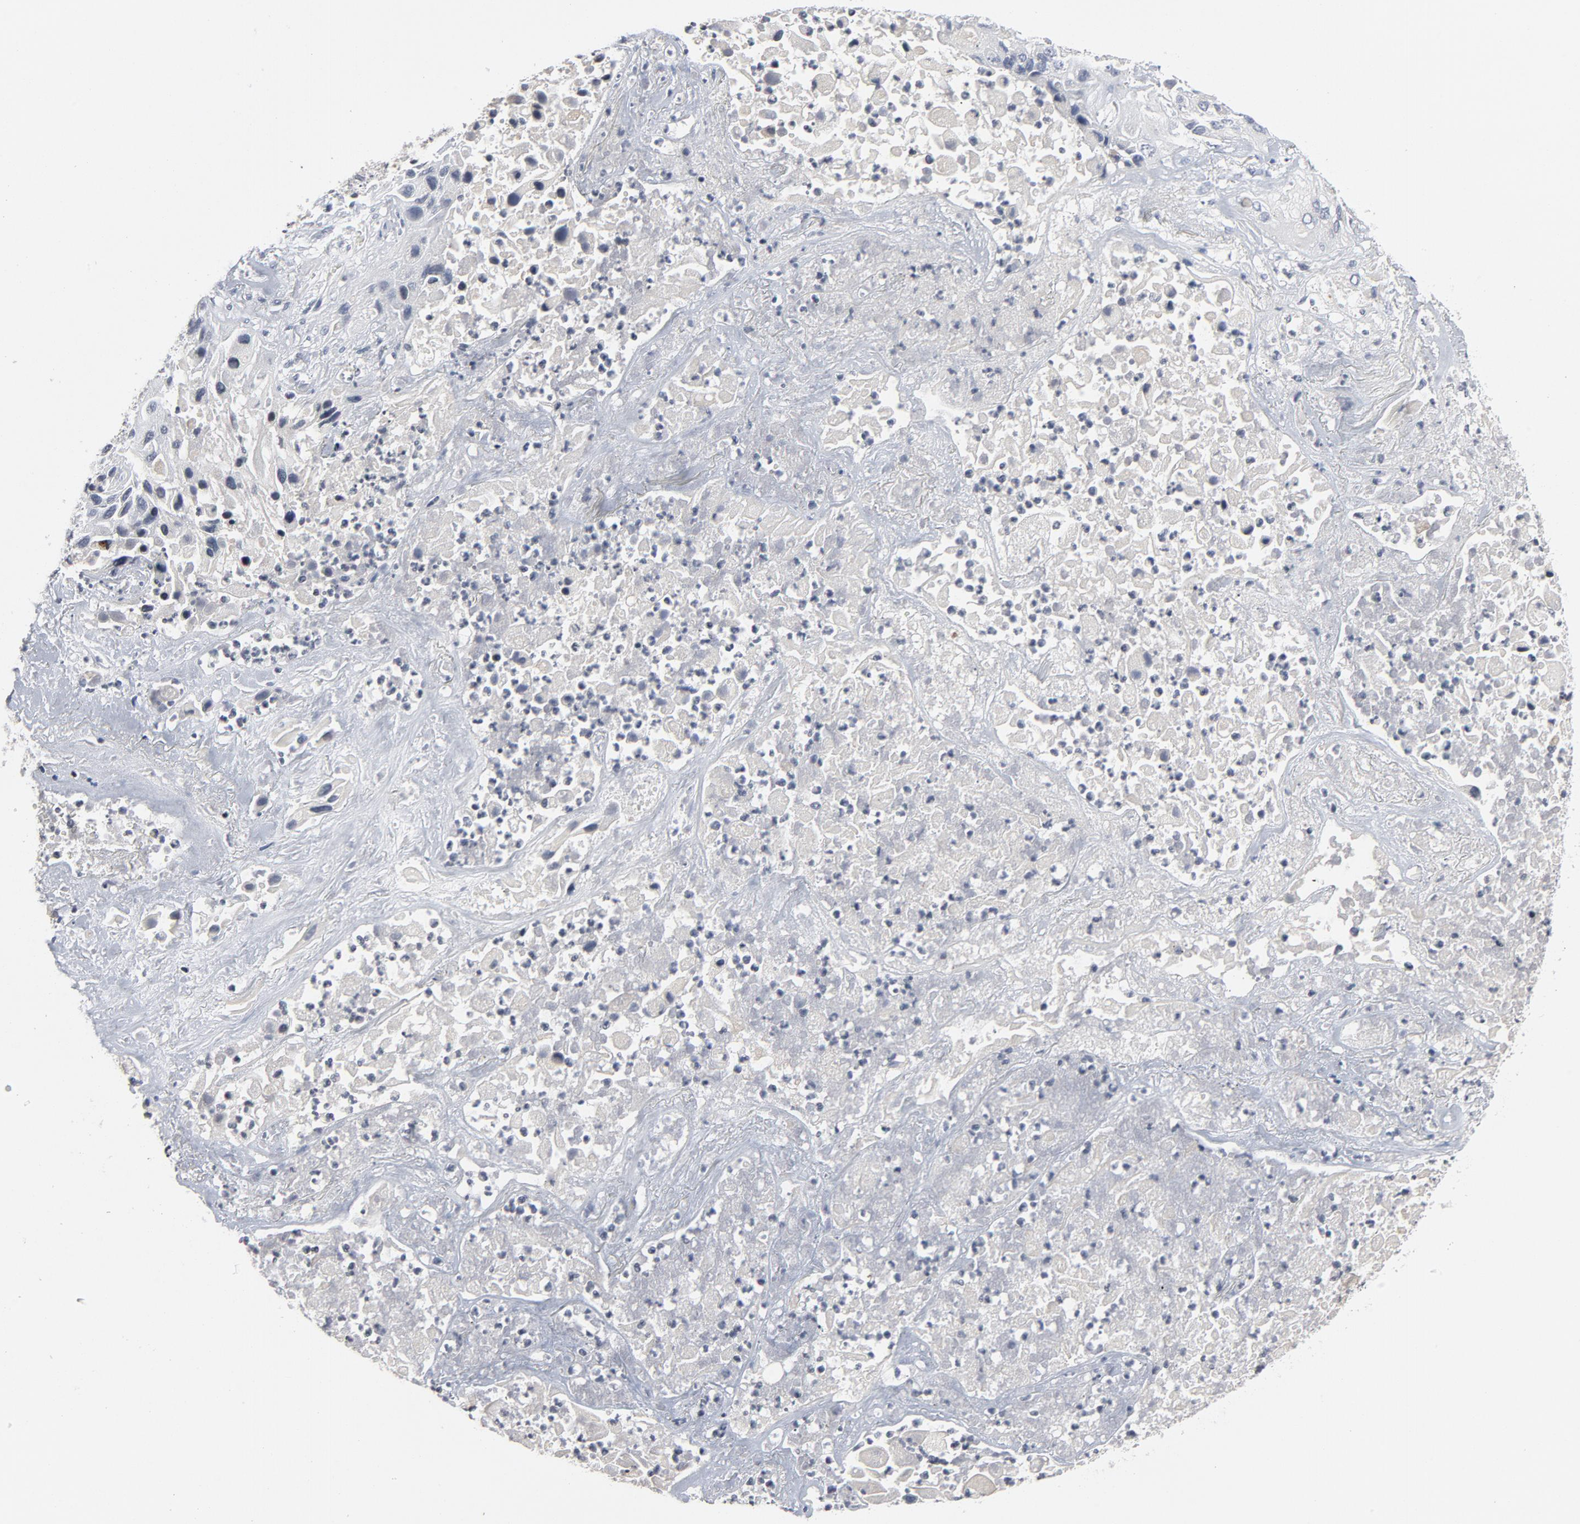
{"staining": {"intensity": "negative", "quantity": "none", "location": "none"}, "tissue": "lung cancer", "cell_type": "Tumor cells", "image_type": "cancer", "snomed": [{"axis": "morphology", "description": "Squamous cell carcinoma, NOS"}, {"axis": "topography", "description": "Lung"}], "caption": "Tumor cells are negative for brown protein staining in lung cancer (squamous cell carcinoma).", "gene": "TCL1A", "patient": {"sex": "female", "age": 76}}